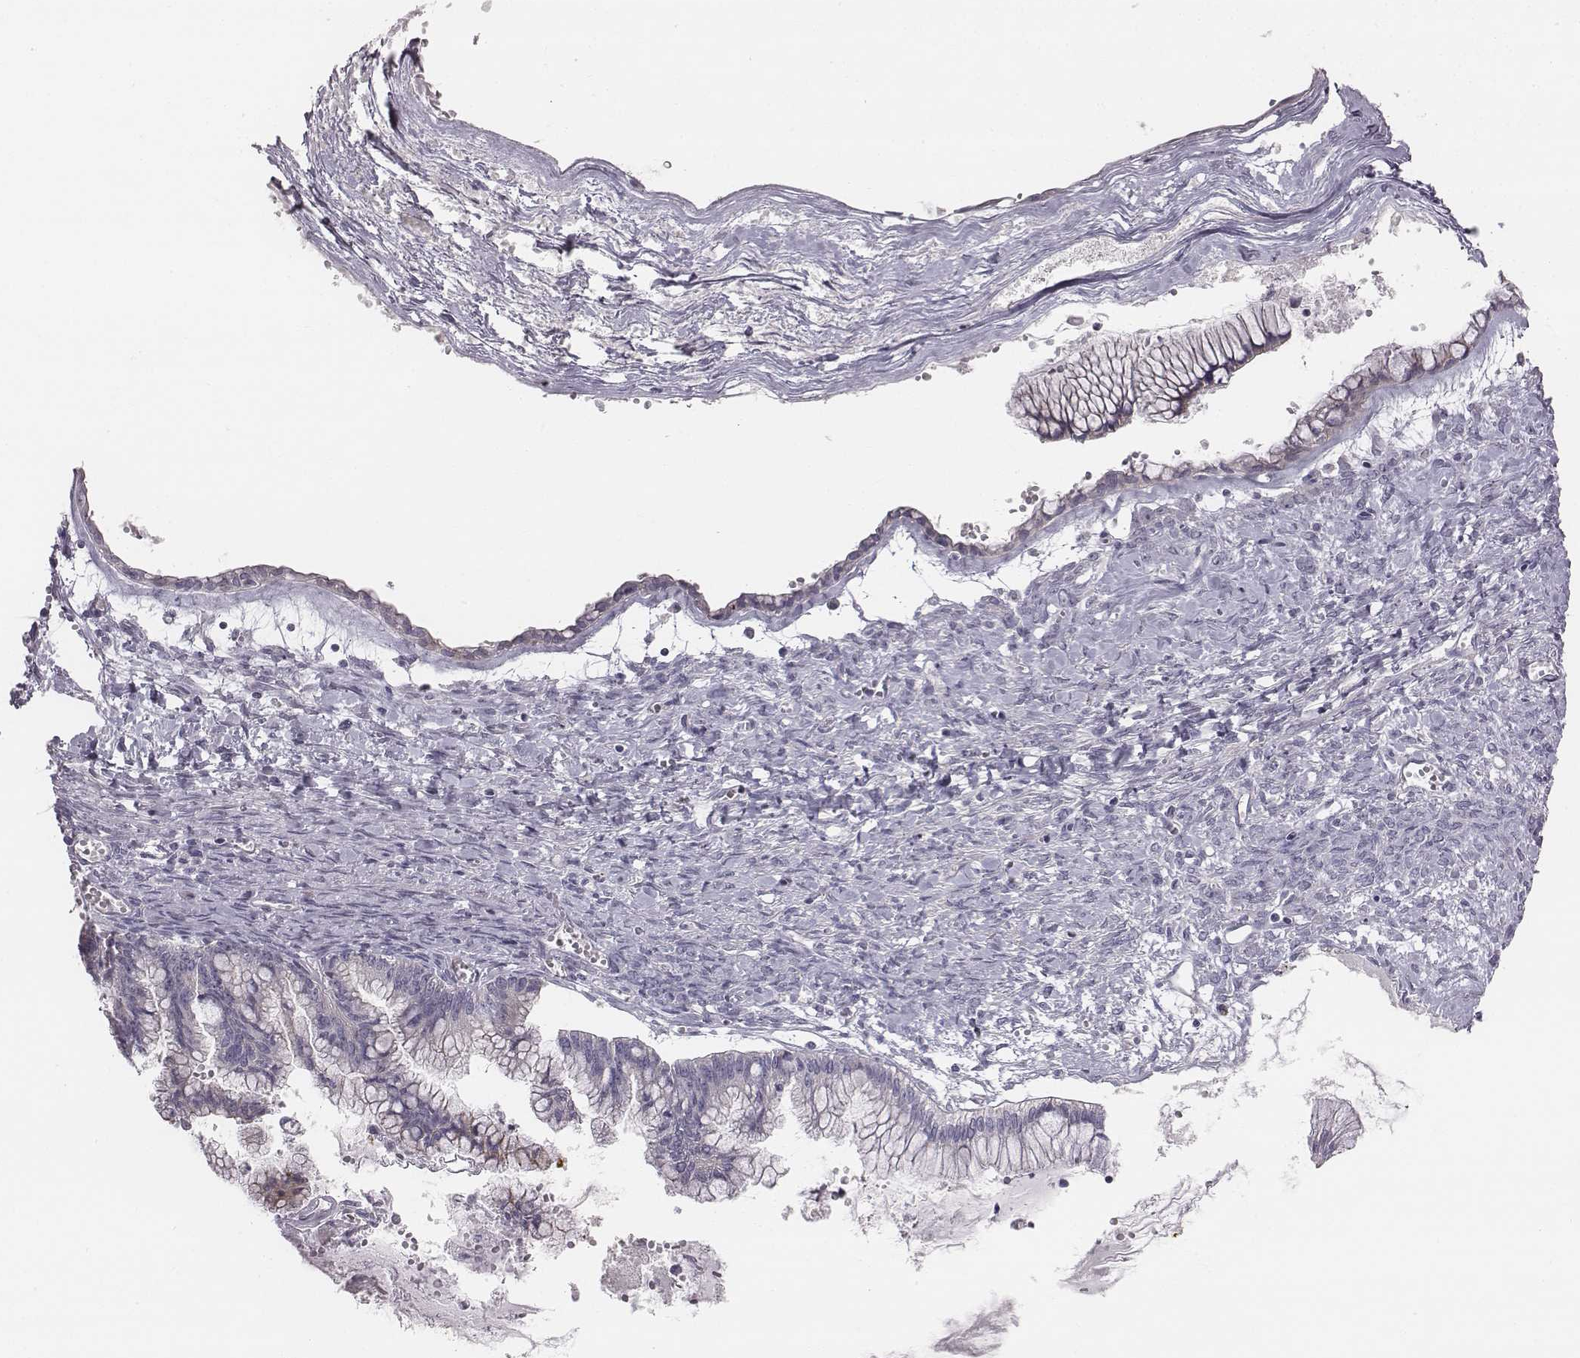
{"staining": {"intensity": "negative", "quantity": "none", "location": "none"}, "tissue": "ovarian cancer", "cell_type": "Tumor cells", "image_type": "cancer", "snomed": [{"axis": "morphology", "description": "Cystadenocarcinoma, mucinous, NOS"}, {"axis": "topography", "description": "Ovary"}], "caption": "Immunohistochemical staining of ovarian mucinous cystadenocarcinoma exhibits no significant expression in tumor cells.", "gene": "PRKCZ", "patient": {"sex": "female", "age": 67}}